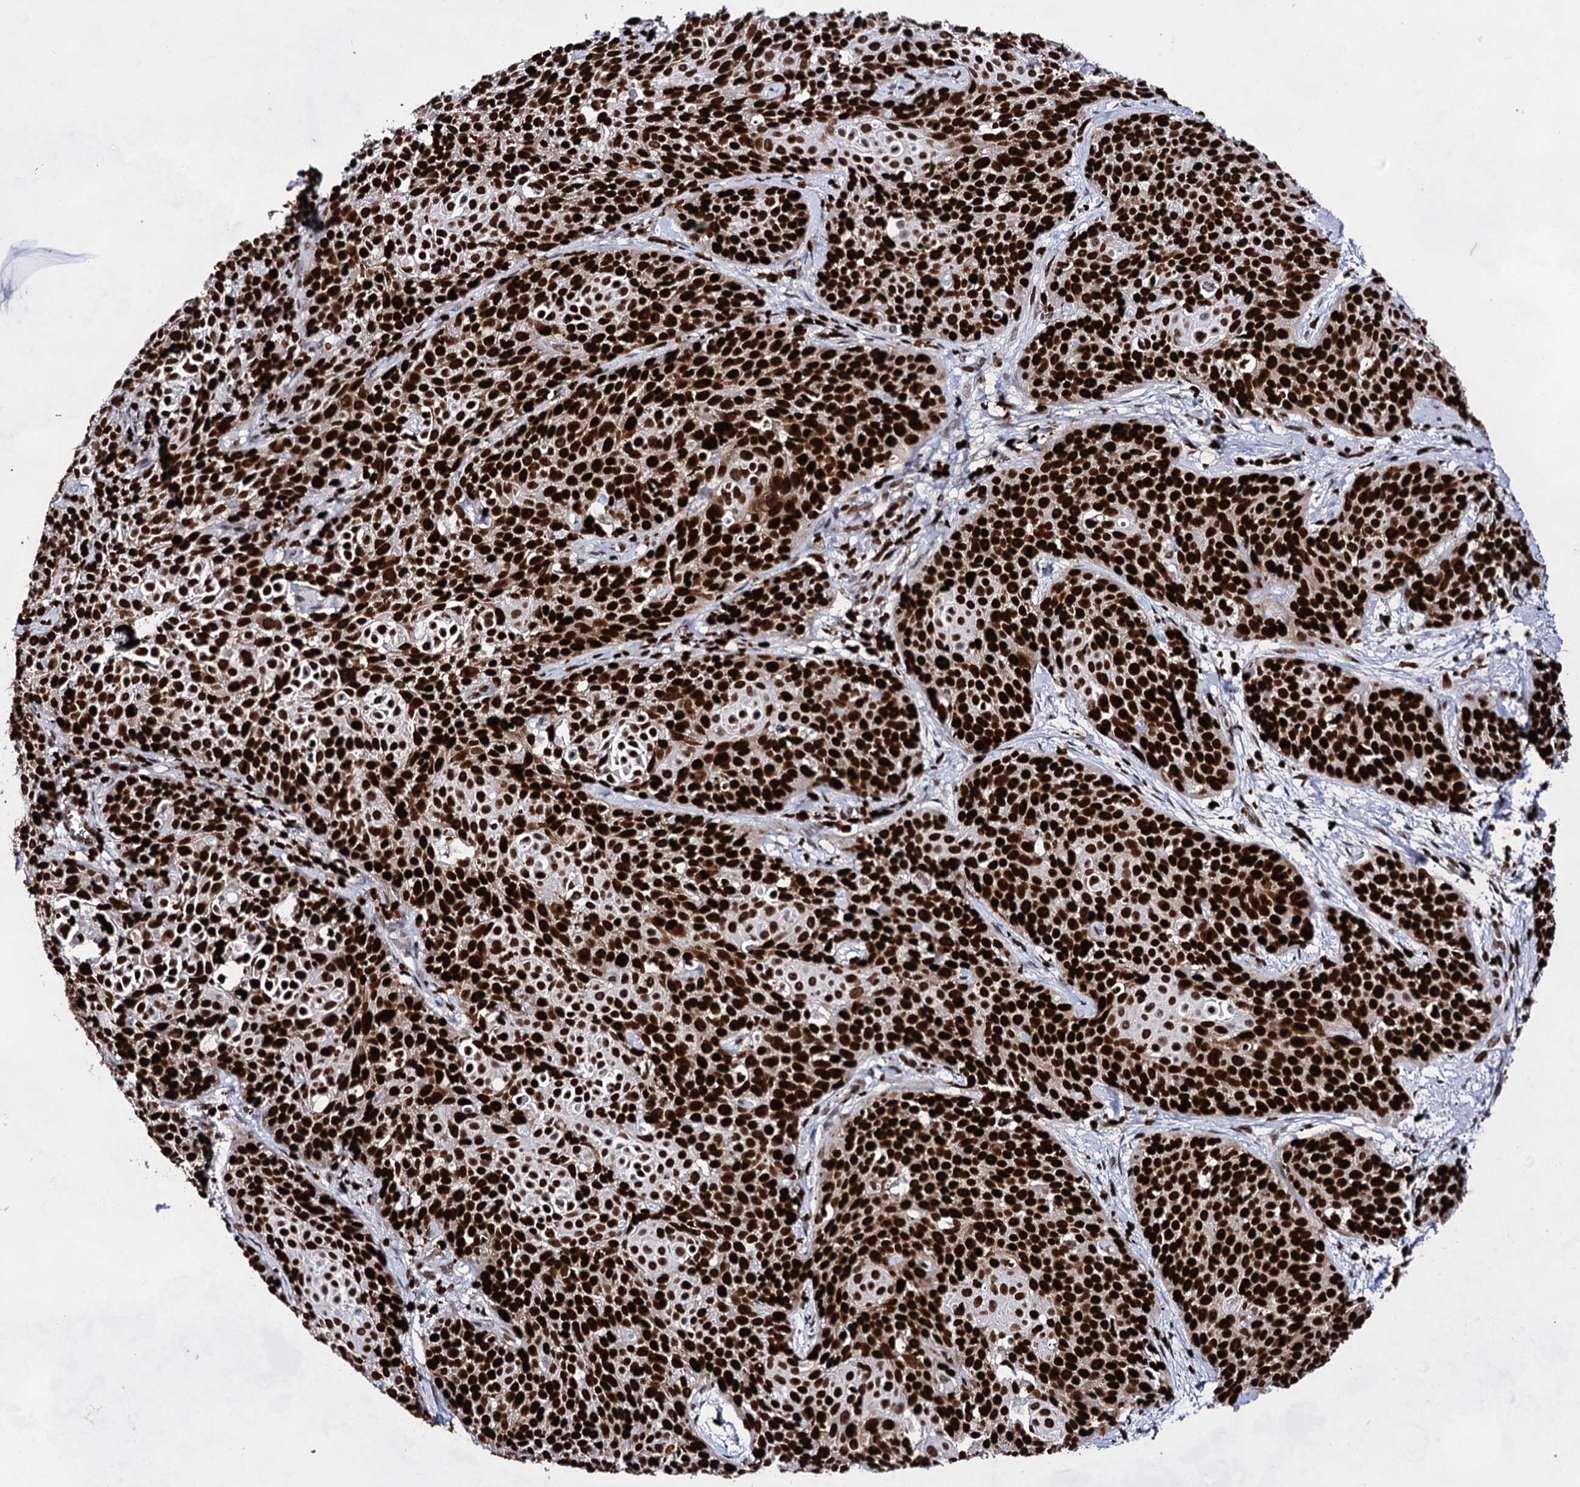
{"staining": {"intensity": "strong", "quantity": ">75%", "location": "nuclear"}, "tissue": "cervical cancer", "cell_type": "Tumor cells", "image_type": "cancer", "snomed": [{"axis": "morphology", "description": "Squamous cell carcinoma, NOS"}, {"axis": "topography", "description": "Cervix"}], "caption": "Cervical cancer (squamous cell carcinoma) stained with a protein marker demonstrates strong staining in tumor cells.", "gene": "HMGB2", "patient": {"sex": "female", "age": 38}}